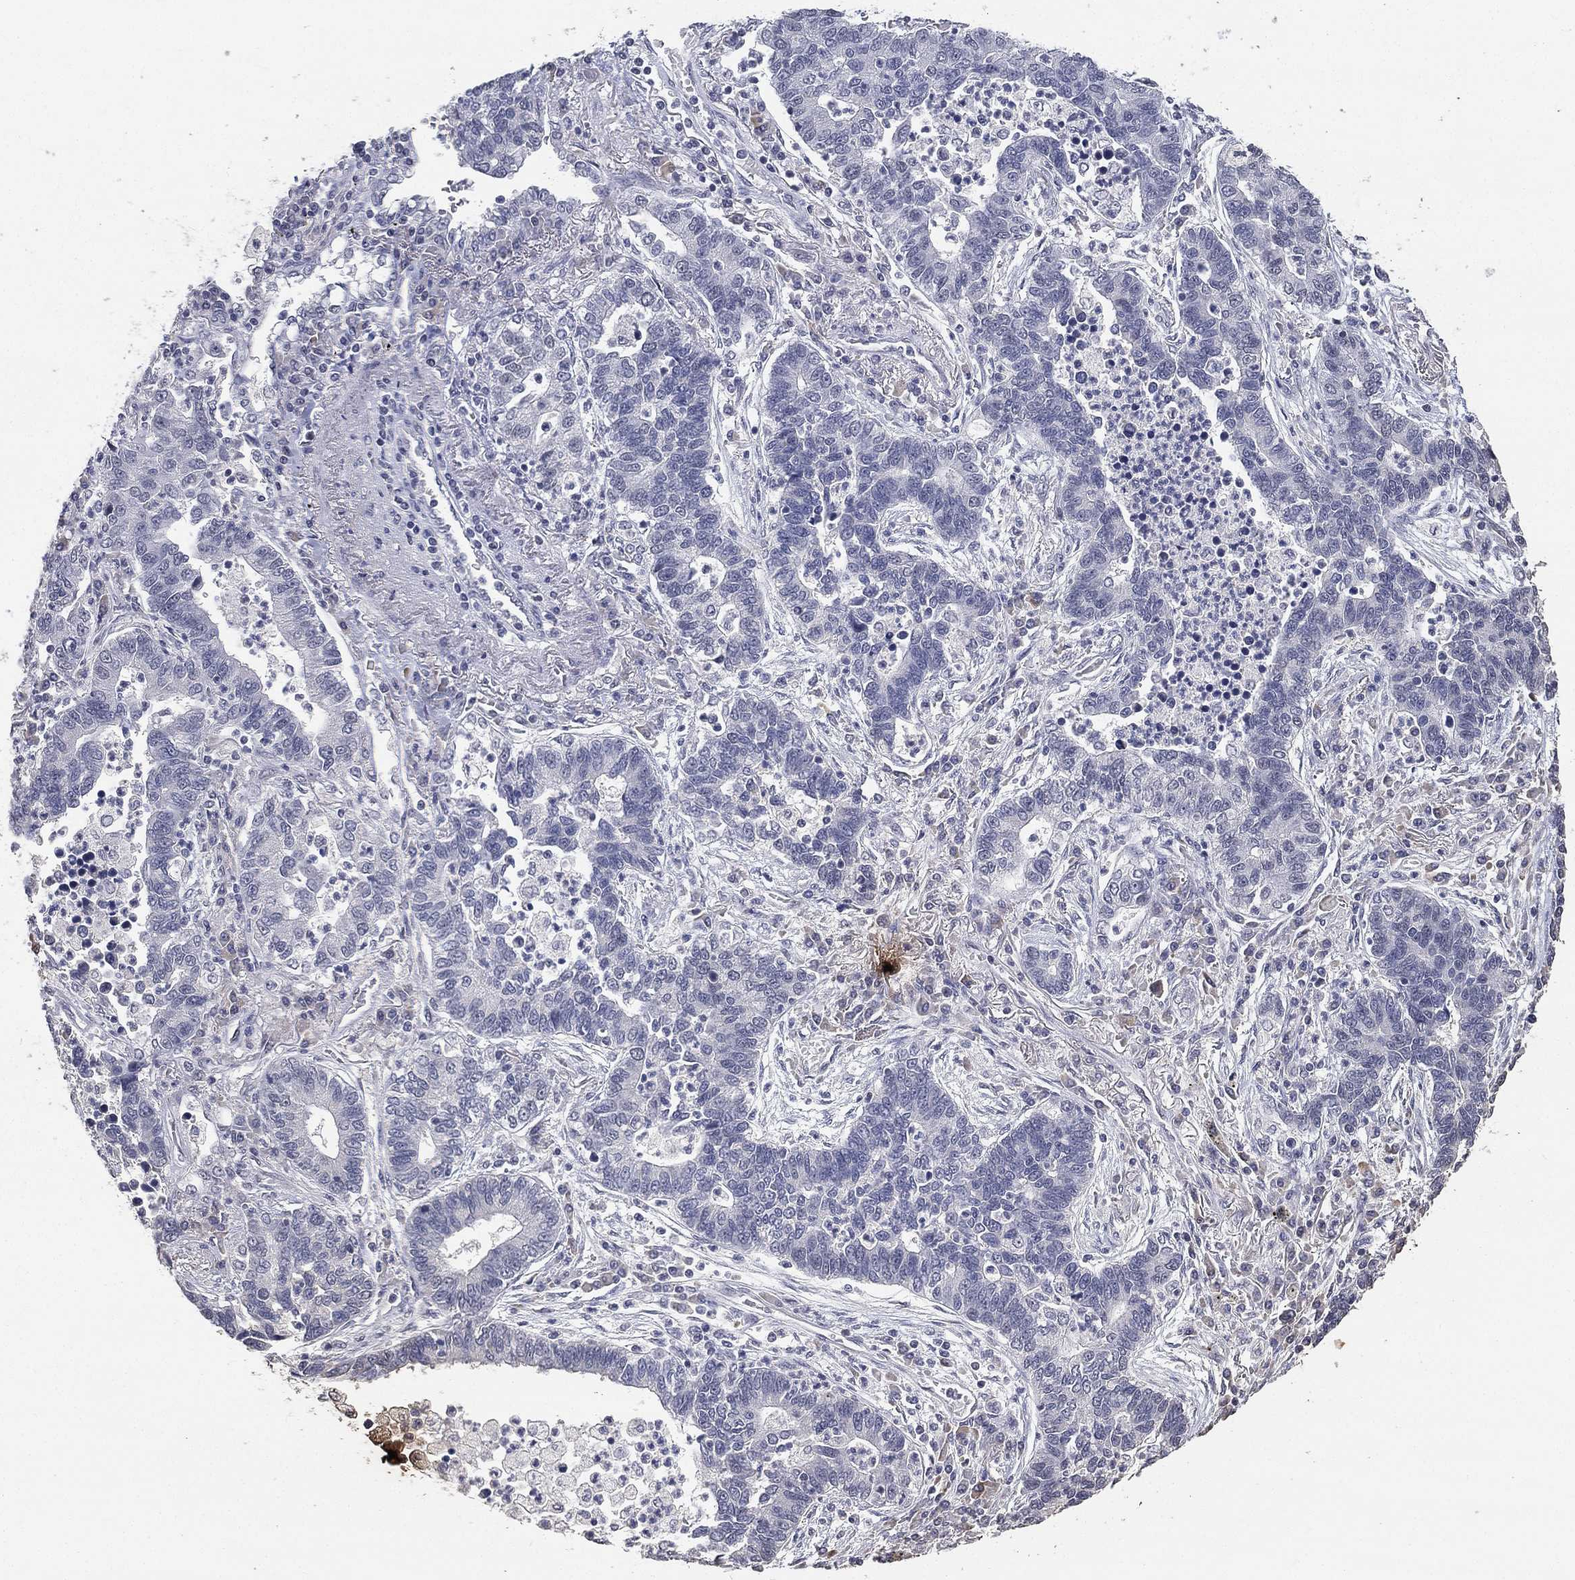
{"staining": {"intensity": "negative", "quantity": "none", "location": "none"}, "tissue": "lung cancer", "cell_type": "Tumor cells", "image_type": "cancer", "snomed": [{"axis": "morphology", "description": "Adenocarcinoma, NOS"}, {"axis": "topography", "description": "Lung"}], "caption": "Protein analysis of adenocarcinoma (lung) reveals no significant staining in tumor cells.", "gene": "DSG1", "patient": {"sex": "female", "age": 57}}